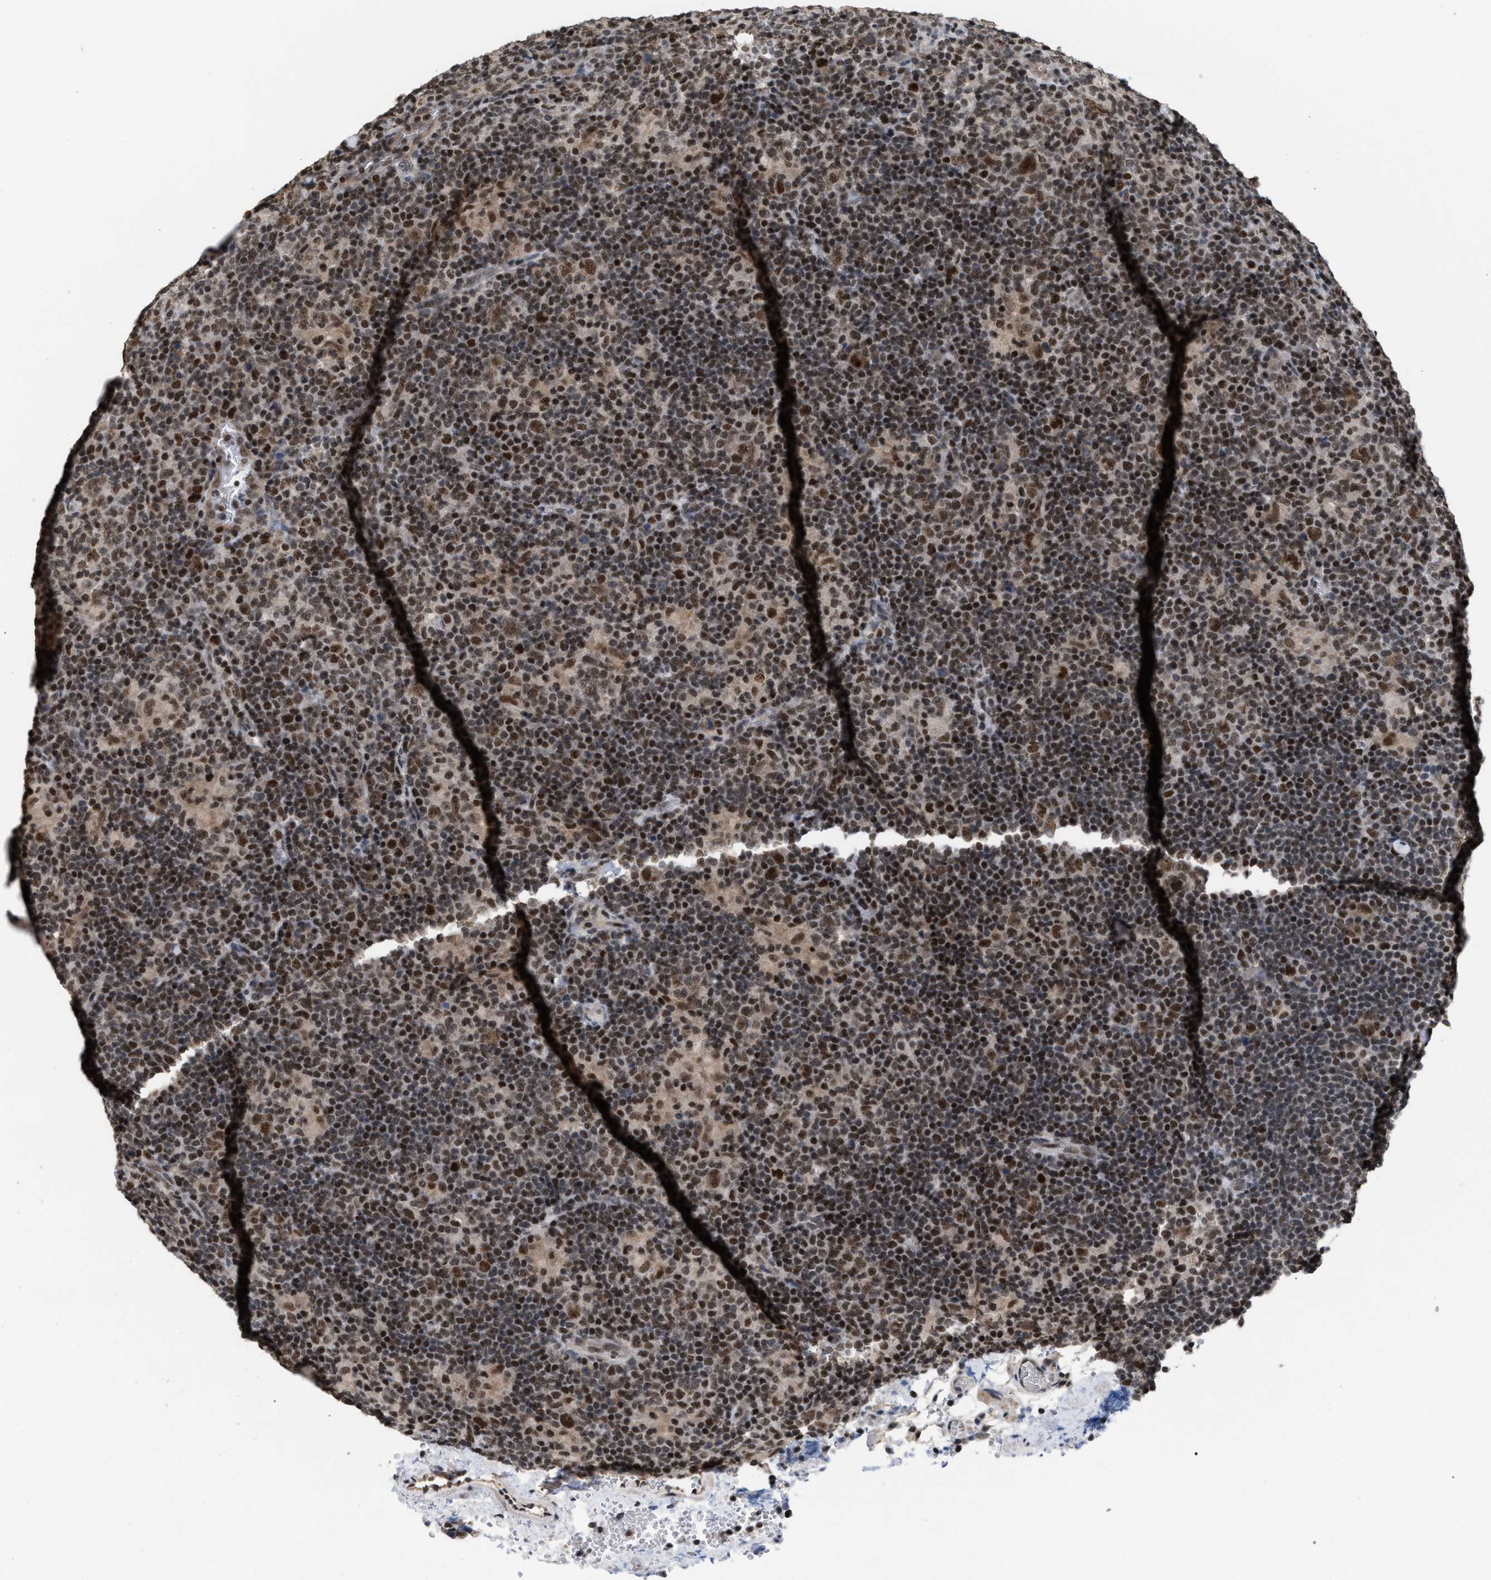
{"staining": {"intensity": "moderate", "quantity": ">75%", "location": "nuclear"}, "tissue": "lymphoma", "cell_type": "Tumor cells", "image_type": "cancer", "snomed": [{"axis": "morphology", "description": "Hodgkin's disease, NOS"}, {"axis": "topography", "description": "Lymph node"}], "caption": "IHC micrograph of neoplastic tissue: human lymphoma stained using immunohistochemistry shows medium levels of moderate protein expression localized specifically in the nuclear of tumor cells, appearing as a nuclear brown color.", "gene": "C9orf78", "patient": {"sex": "female", "age": 57}}